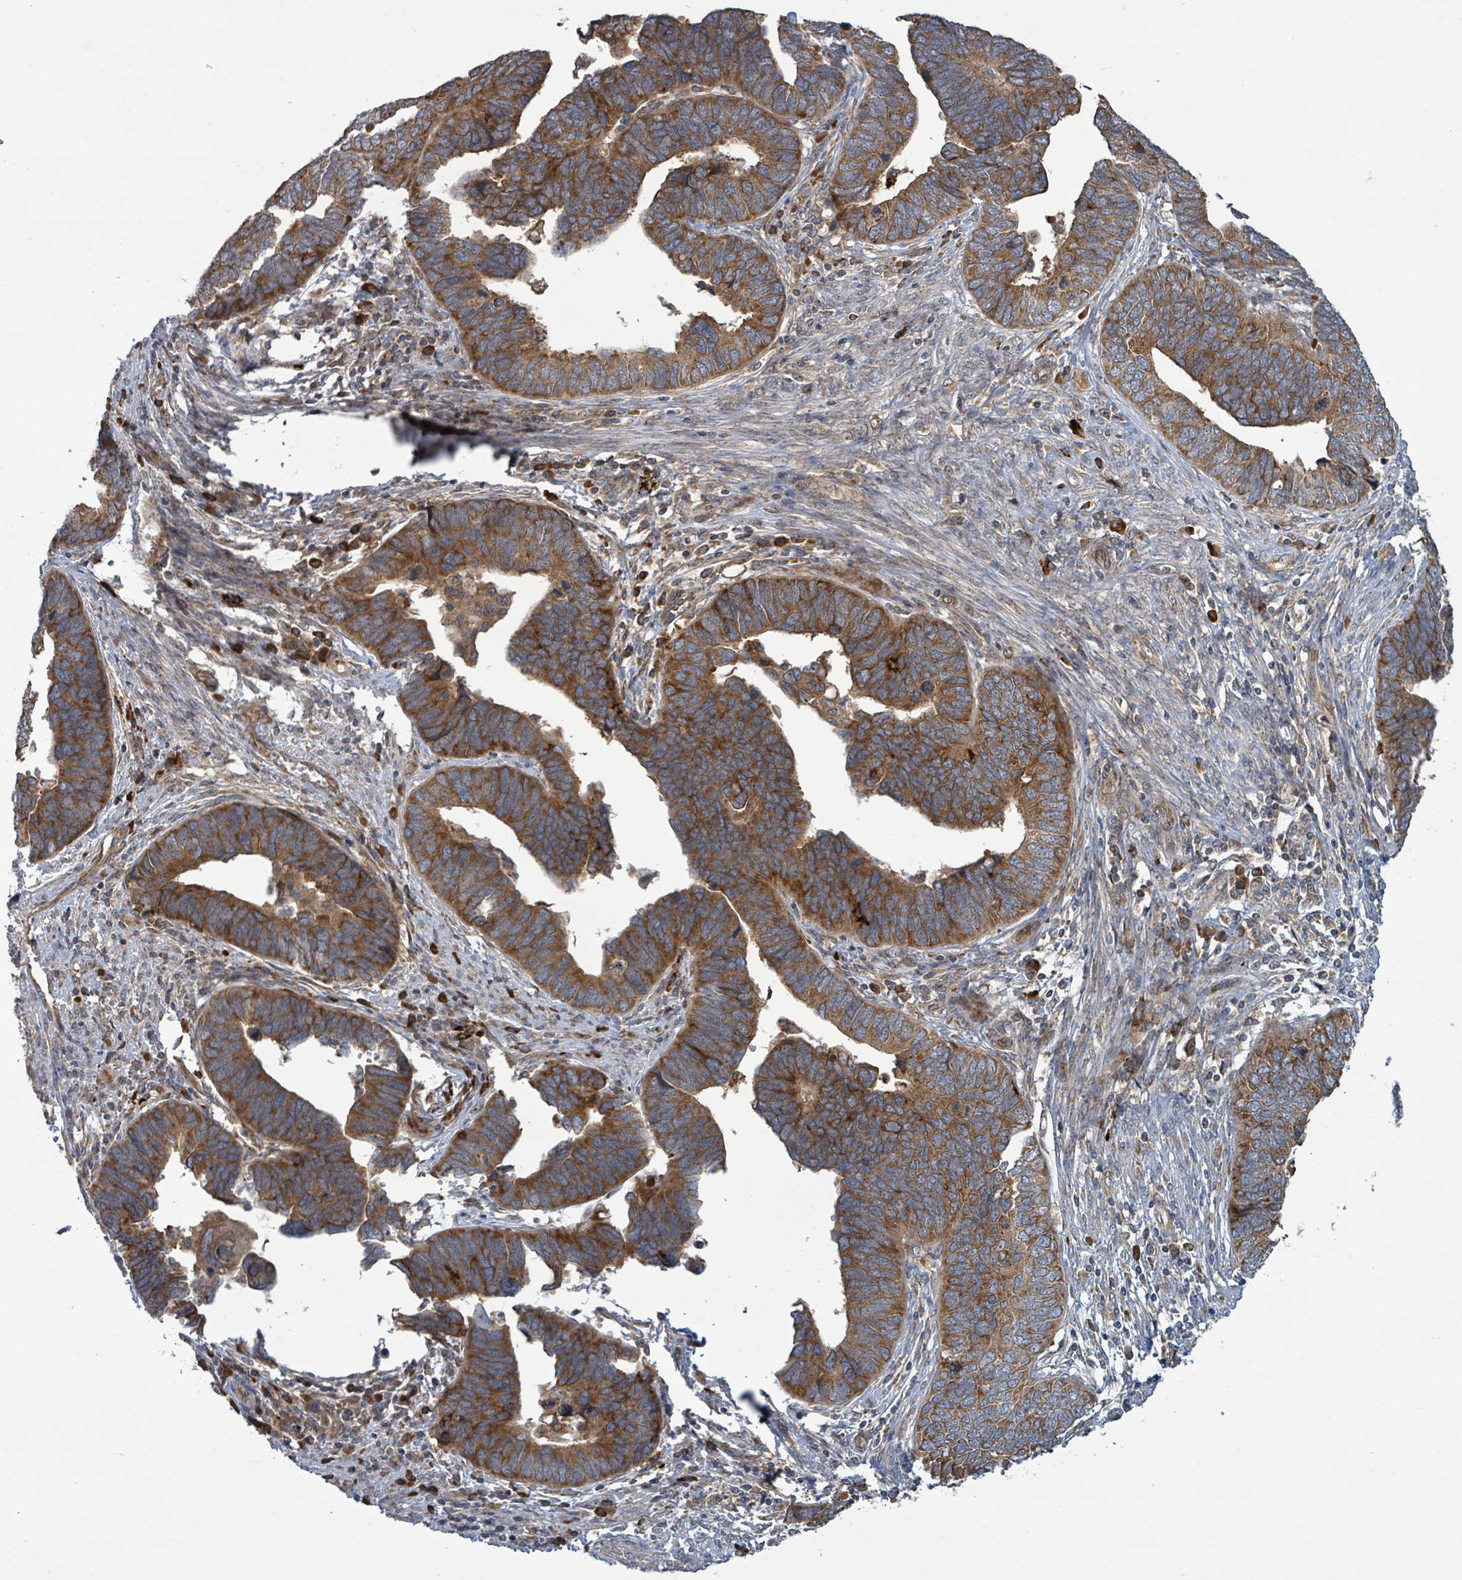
{"staining": {"intensity": "strong", "quantity": ">75%", "location": "cytoplasmic/membranous"}, "tissue": "endometrial cancer", "cell_type": "Tumor cells", "image_type": "cancer", "snomed": [{"axis": "morphology", "description": "Adenocarcinoma, NOS"}, {"axis": "topography", "description": "Endometrium"}], "caption": "Tumor cells demonstrate high levels of strong cytoplasmic/membranous positivity in about >75% of cells in endometrial cancer.", "gene": "OR51E1", "patient": {"sex": "female", "age": 79}}